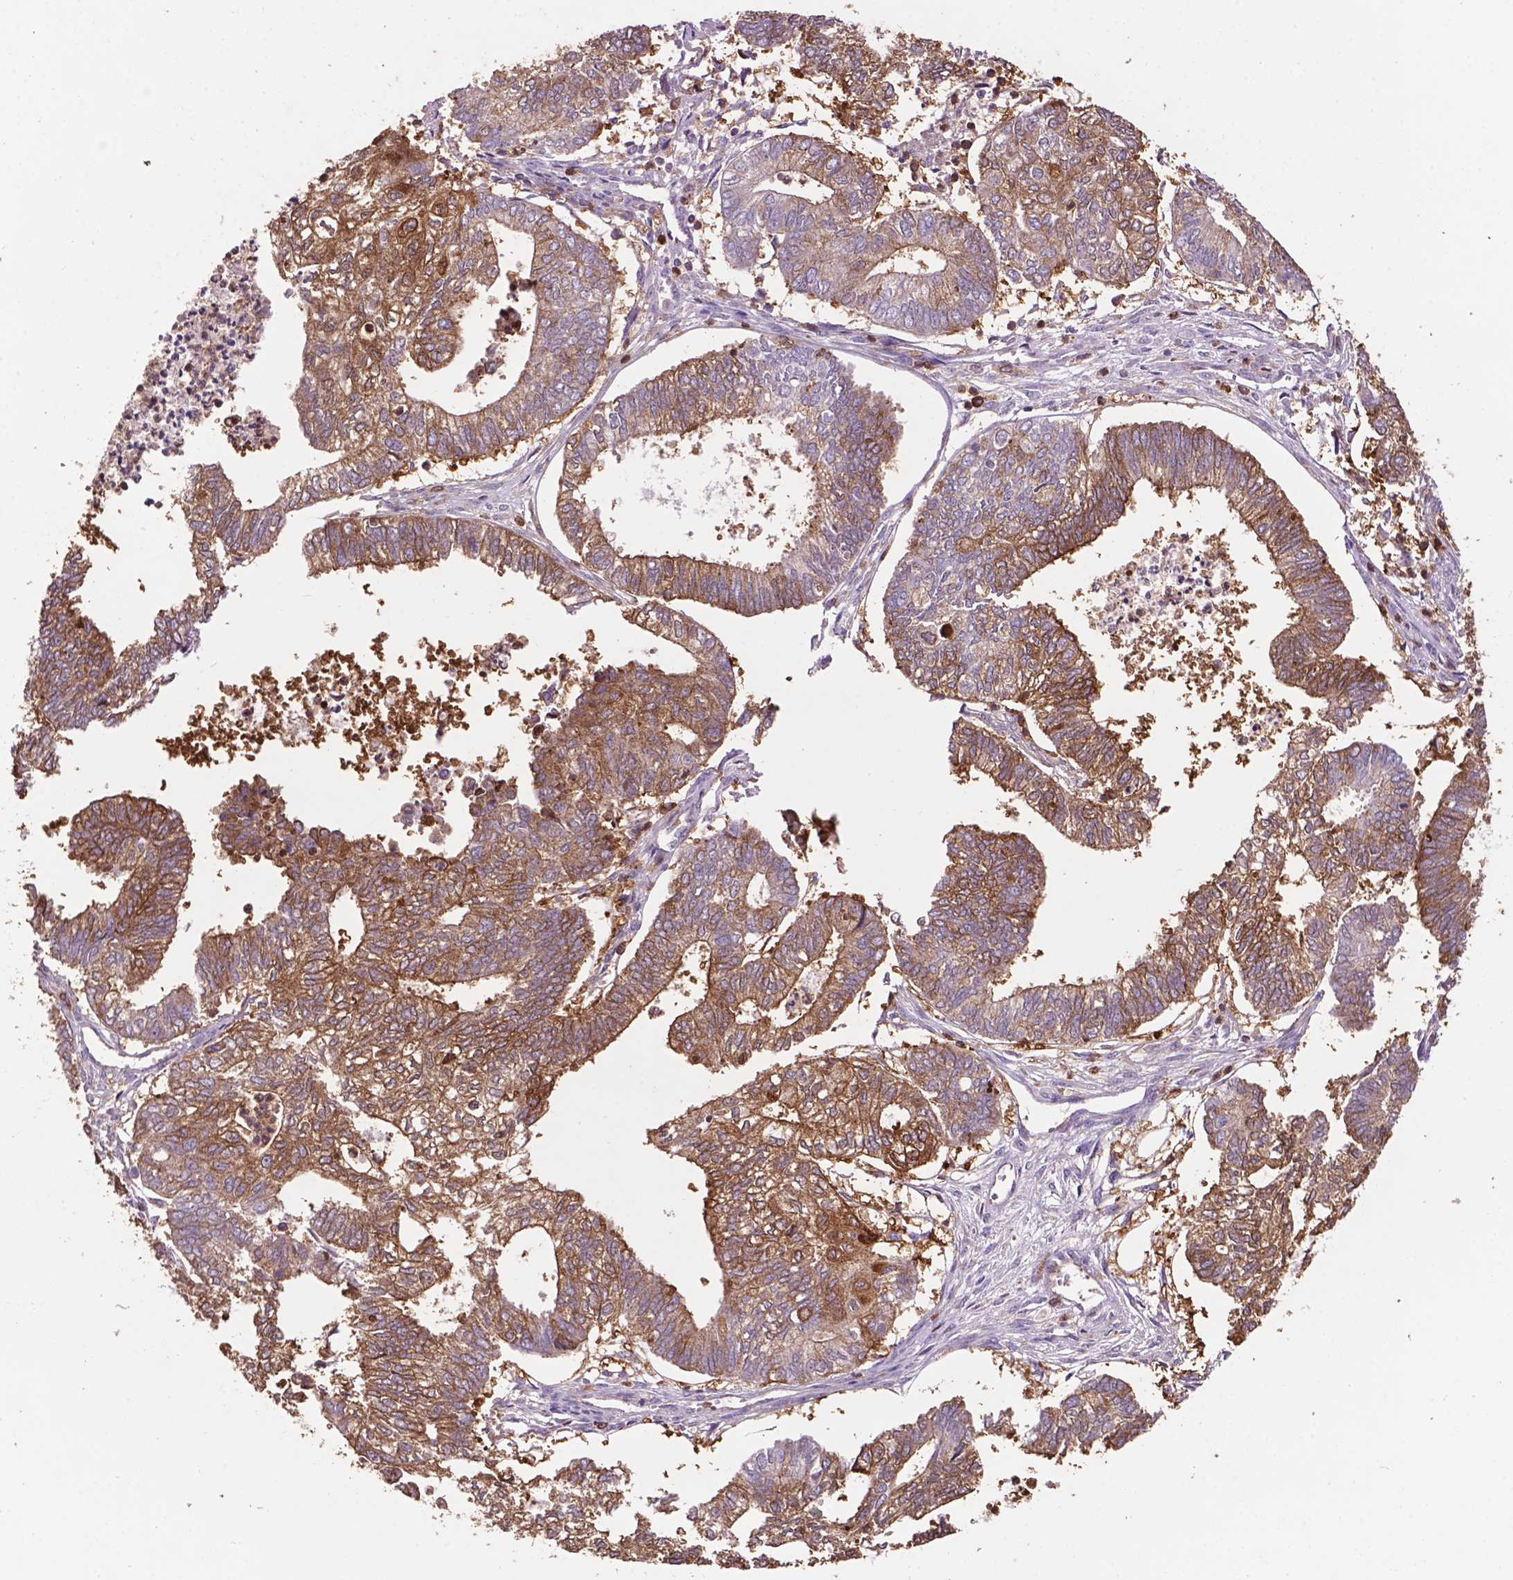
{"staining": {"intensity": "moderate", "quantity": ">75%", "location": "cytoplasmic/membranous"}, "tissue": "ovarian cancer", "cell_type": "Tumor cells", "image_type": "cancer", "snomed": [{"axis": "morphology", "description": "Carcinoma, endometroid"}, {"axis": "topography", "description": "Ovary"}], "caption": "Protein positivity by immunohistochemistry shows moderate cytoplasmic/membranous positivity in about >75% of tumor cells in ovarian cancer.", "gene": "SMAD3", "patient": {"sex": "female", "age": 64}}